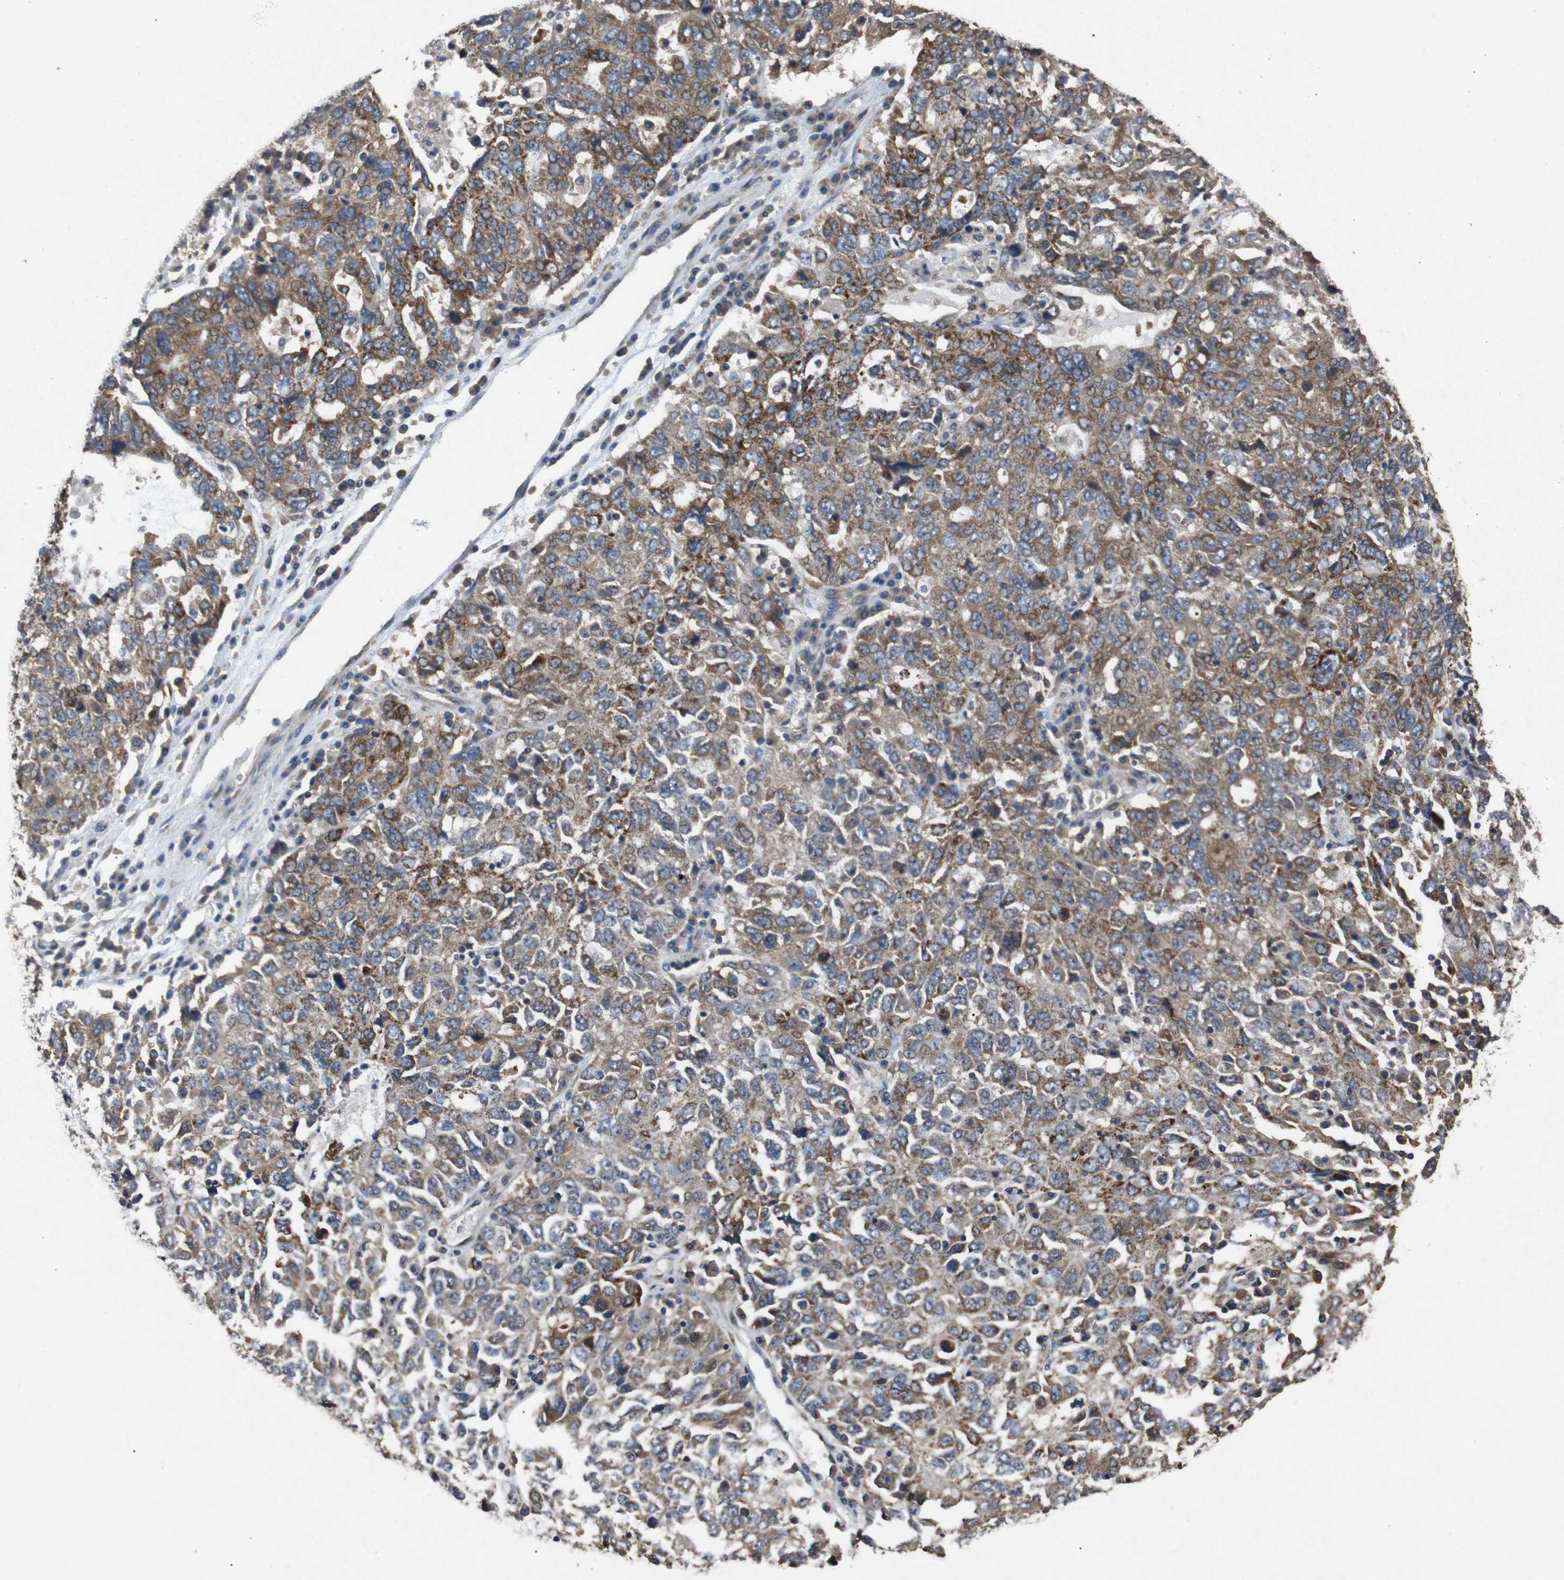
{"staining": {"intensity": "moderate", "quantity": ">75%", "location": "cytoplasmic/membranous"}, "tissue": "ovarian cancer", "cell_type": "Tumor cells", "image_type": "cancer", "snomed": [{"axis": "morphology", "description": "Carcinoma, endometroid"}, {"axis": "topography", "description": "Ovary"}], "caption": "Ovarian cancer was stained to show a protein in brown. There is medium levels of moderate cytoplasmic/membranous staining in about >75% of tumor cells.", "gene": "BNIP3", "patient": {"sex": "female", "age": 62}}